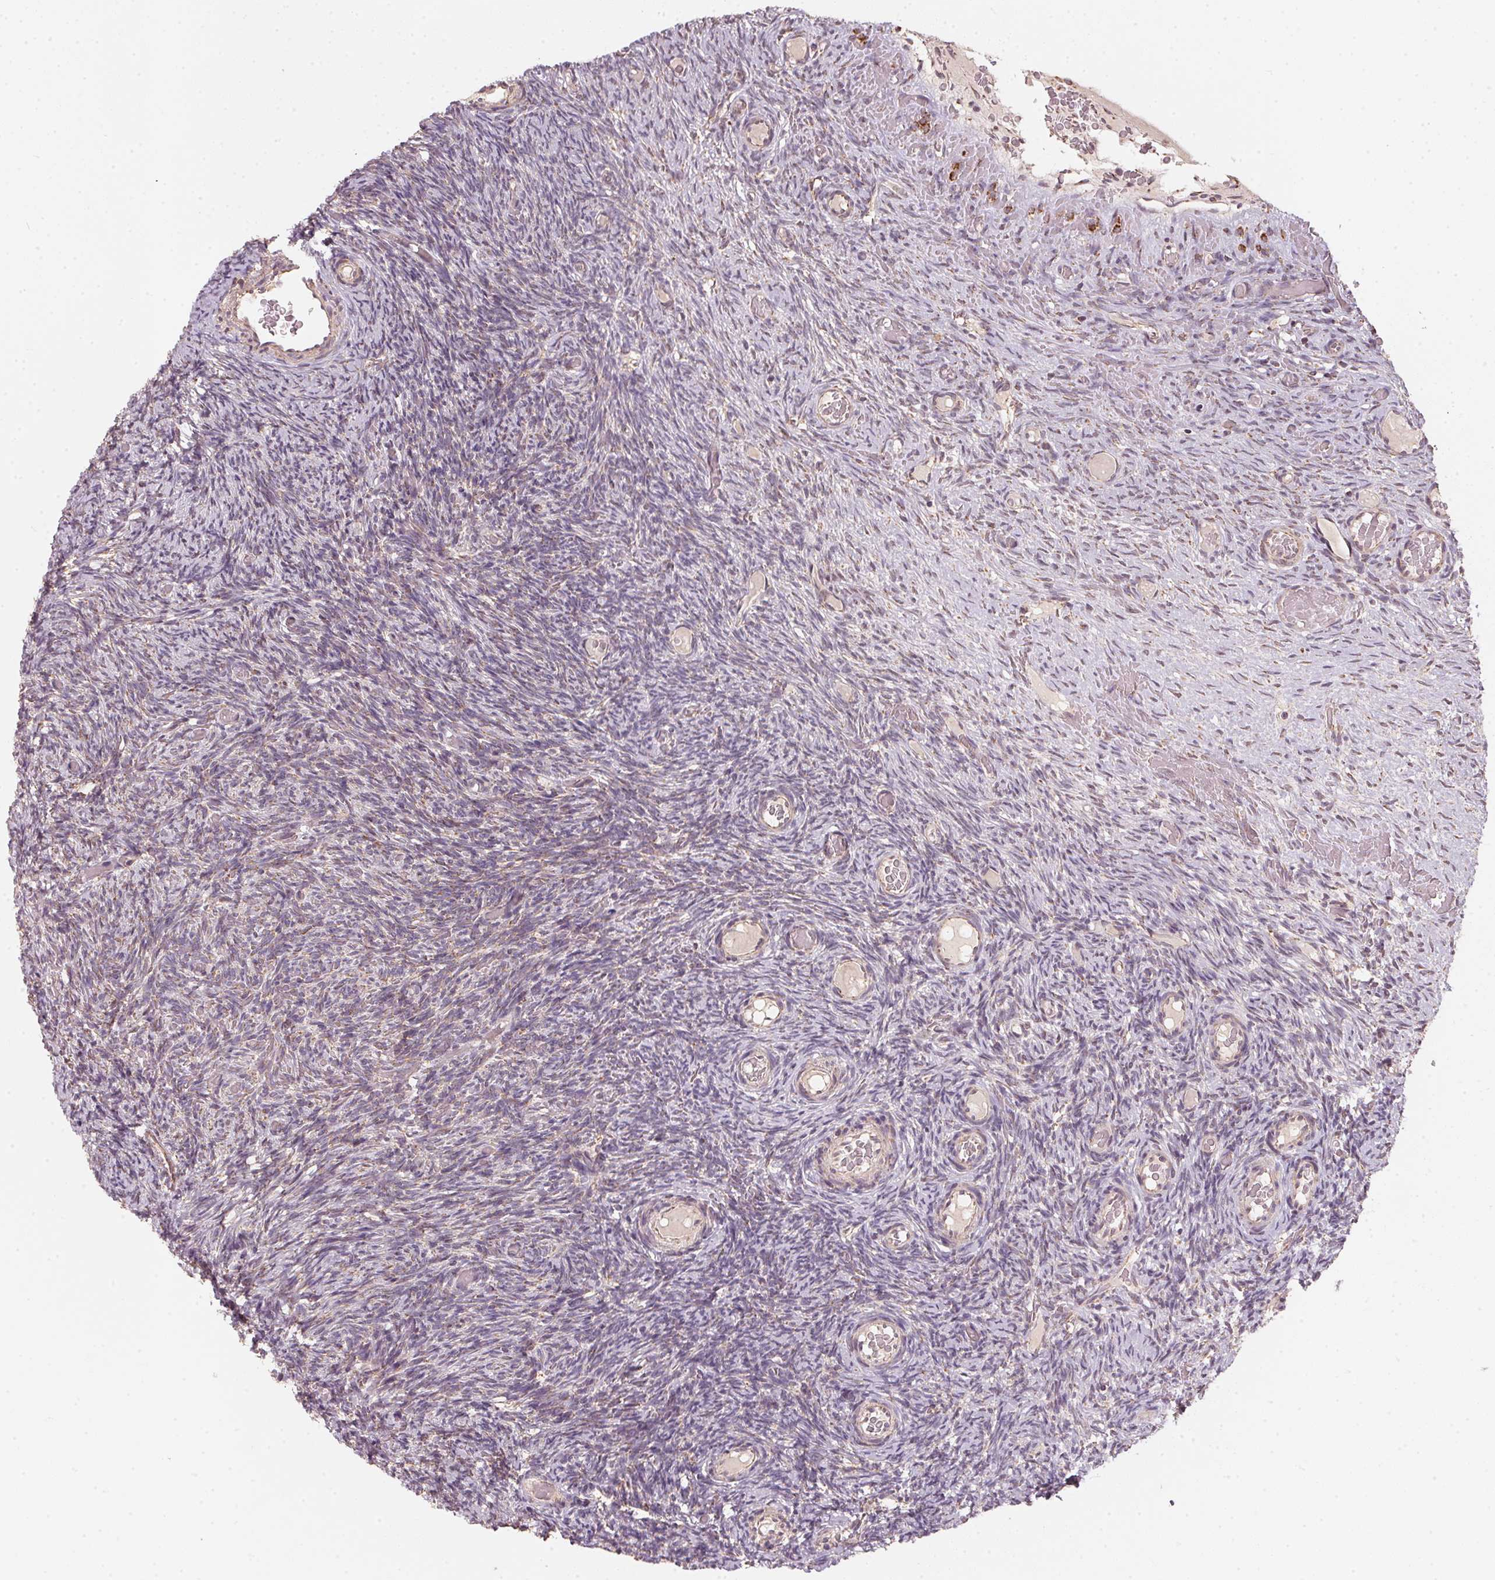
{"staining": {"intensity": "moderate", "quantity": ">75%", "location": "cytoplasmic/membranous"}, "tissue": "ovary", "cell_type": "Follicle cells", "image_type": "normal", "snomed": [{"axis": "morphology", "description": "Normal tissue, NOS"}, {"axis": "topography", "description": "Ovary"}], "caption": "The micrograph displays a brown stain indicating the presence of a protein in the cytoplasmic/membranous of follicle cells in ovary. The staining was performed using DAB, with brown indicating positive protein expression. Nuclei are stained blue with hematoxylin.", "gene": "MATCAP1", "patient": {"sex": "female", "age": 34}}